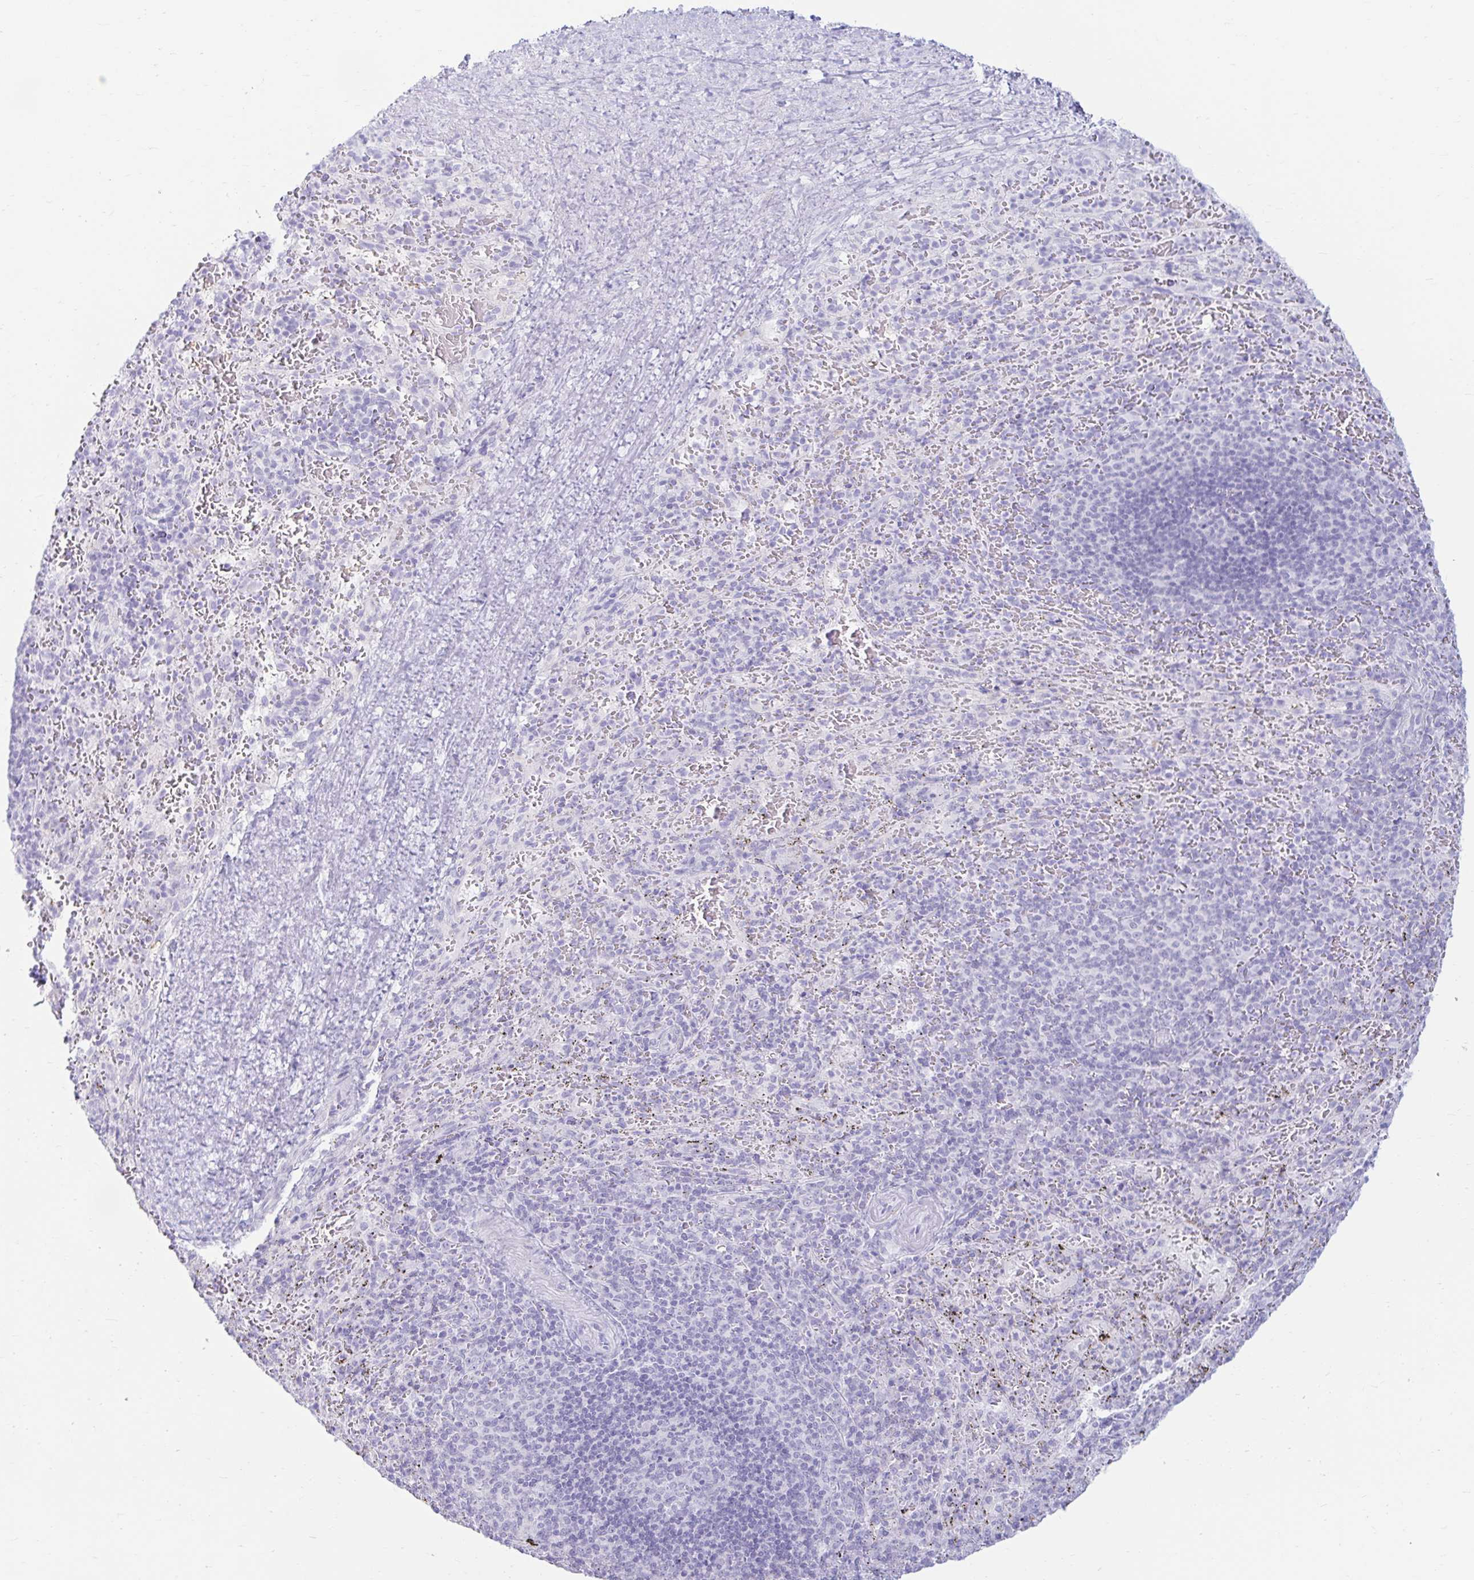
{"staining": {"intensity": "negative", "quantity": "none", "location": "none"}, "tissue": "spleen", "cell_type": "Cells in red pulp", "image_type": "normal", "snomed": [{"axis": "morphology", "description": "Normal tissue, NOS"}, {"axis": "topography", "description": "Spleen"}], "caption": "An immunohistochemistry (IHC) histopathology image of normal spleen is shown. There is no staining in cells in red pulp of spleen.", "gene": "ERICH6", "patient": {"sex": "male", "age": 57}}